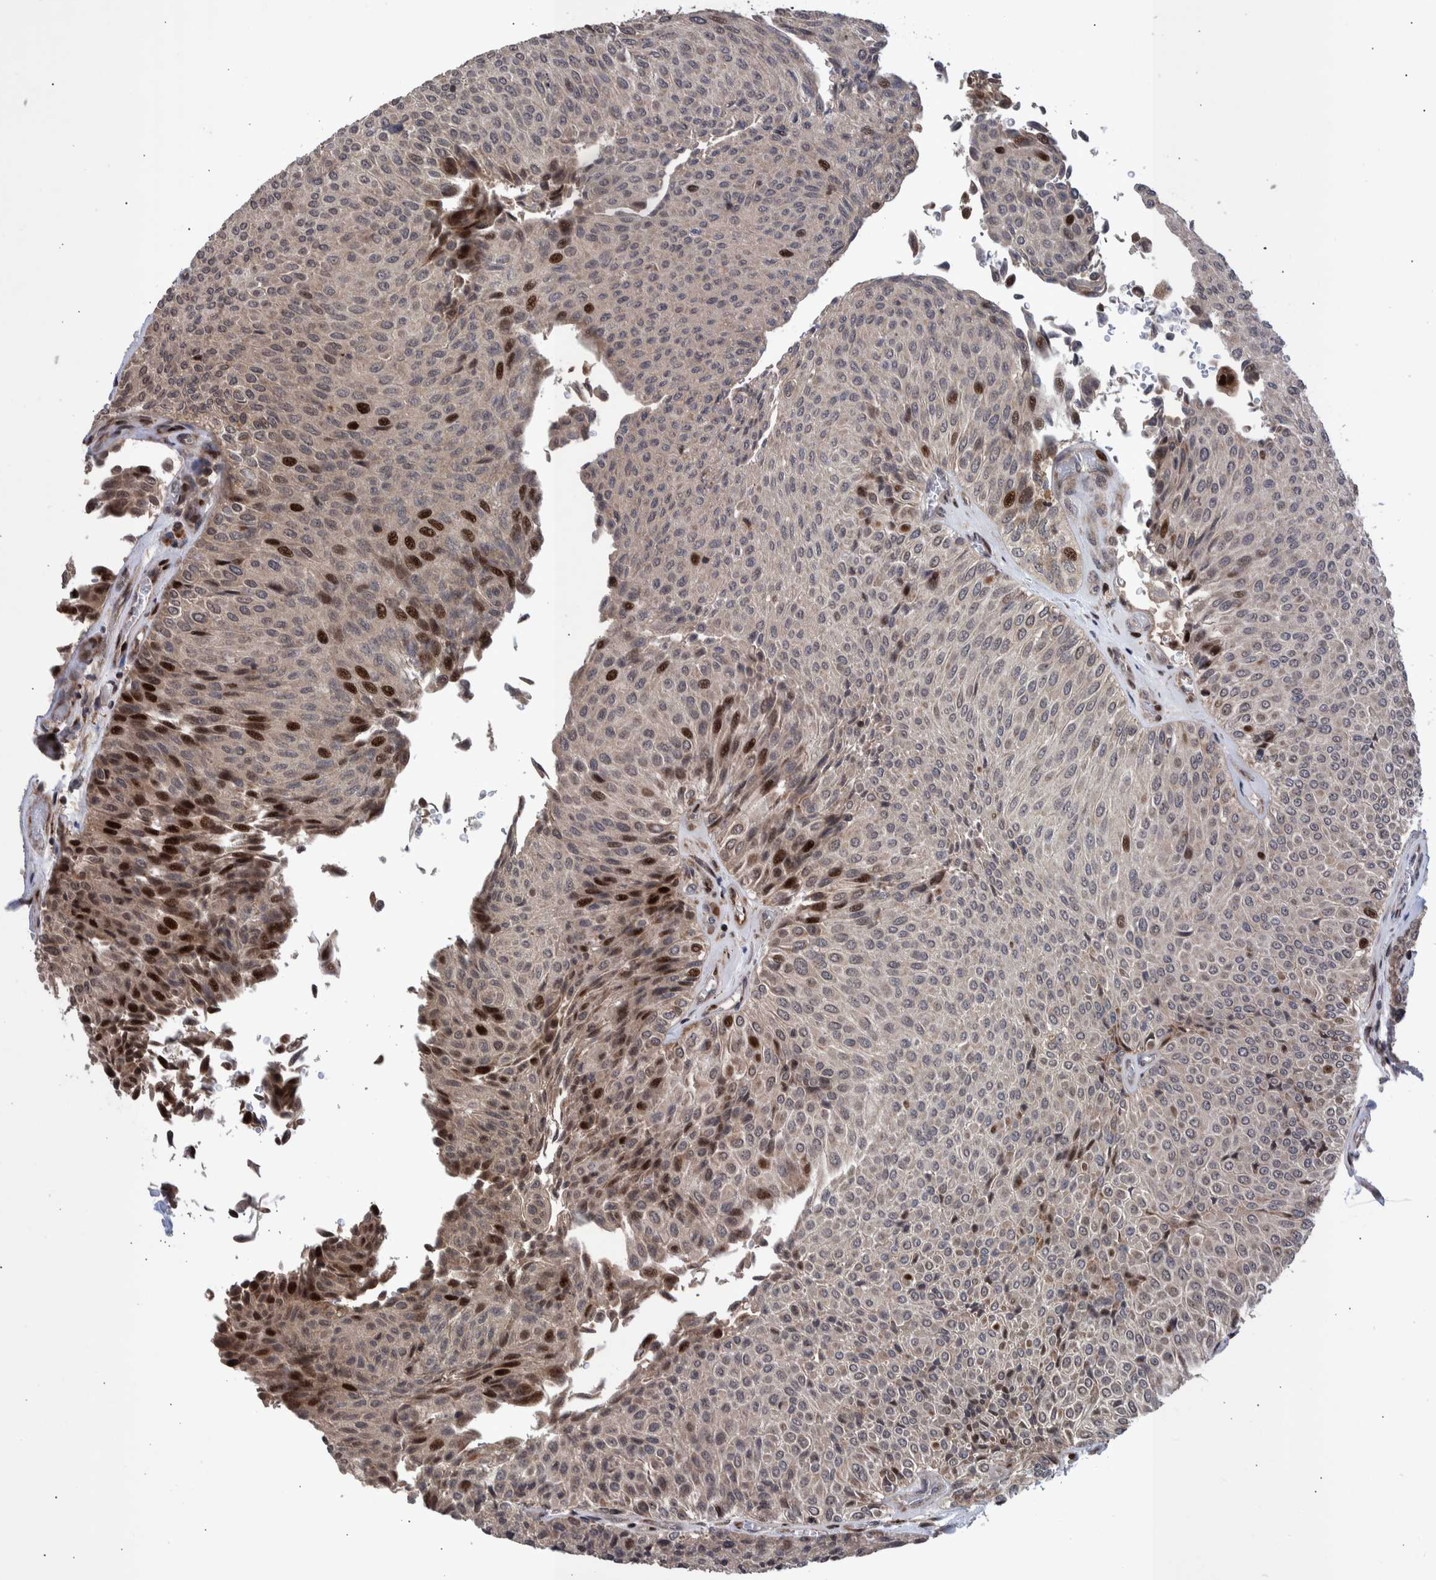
{"staining": {"intensity": "strong", "quantity": "<25%", "location": "nuclear"}, "tissue": "urothelial cancer", "cell_type": "Tumor cells", "image_type": "cancer", "snomed": [{"axis": "morphology", "description": "Urothelial carcinoma, Low grade"}, {"axis": "topography", "description": "Urinary bladder"}], "caption": "DAB (3,3'-diaminobenzidine) immunohistochemical staining of human urothelial cancer demonstrates strong nuclear protein positivity in about <25% of tumor cells.", "gene": "SHISA6", "patient": {"sex": "male", "age": 78}}